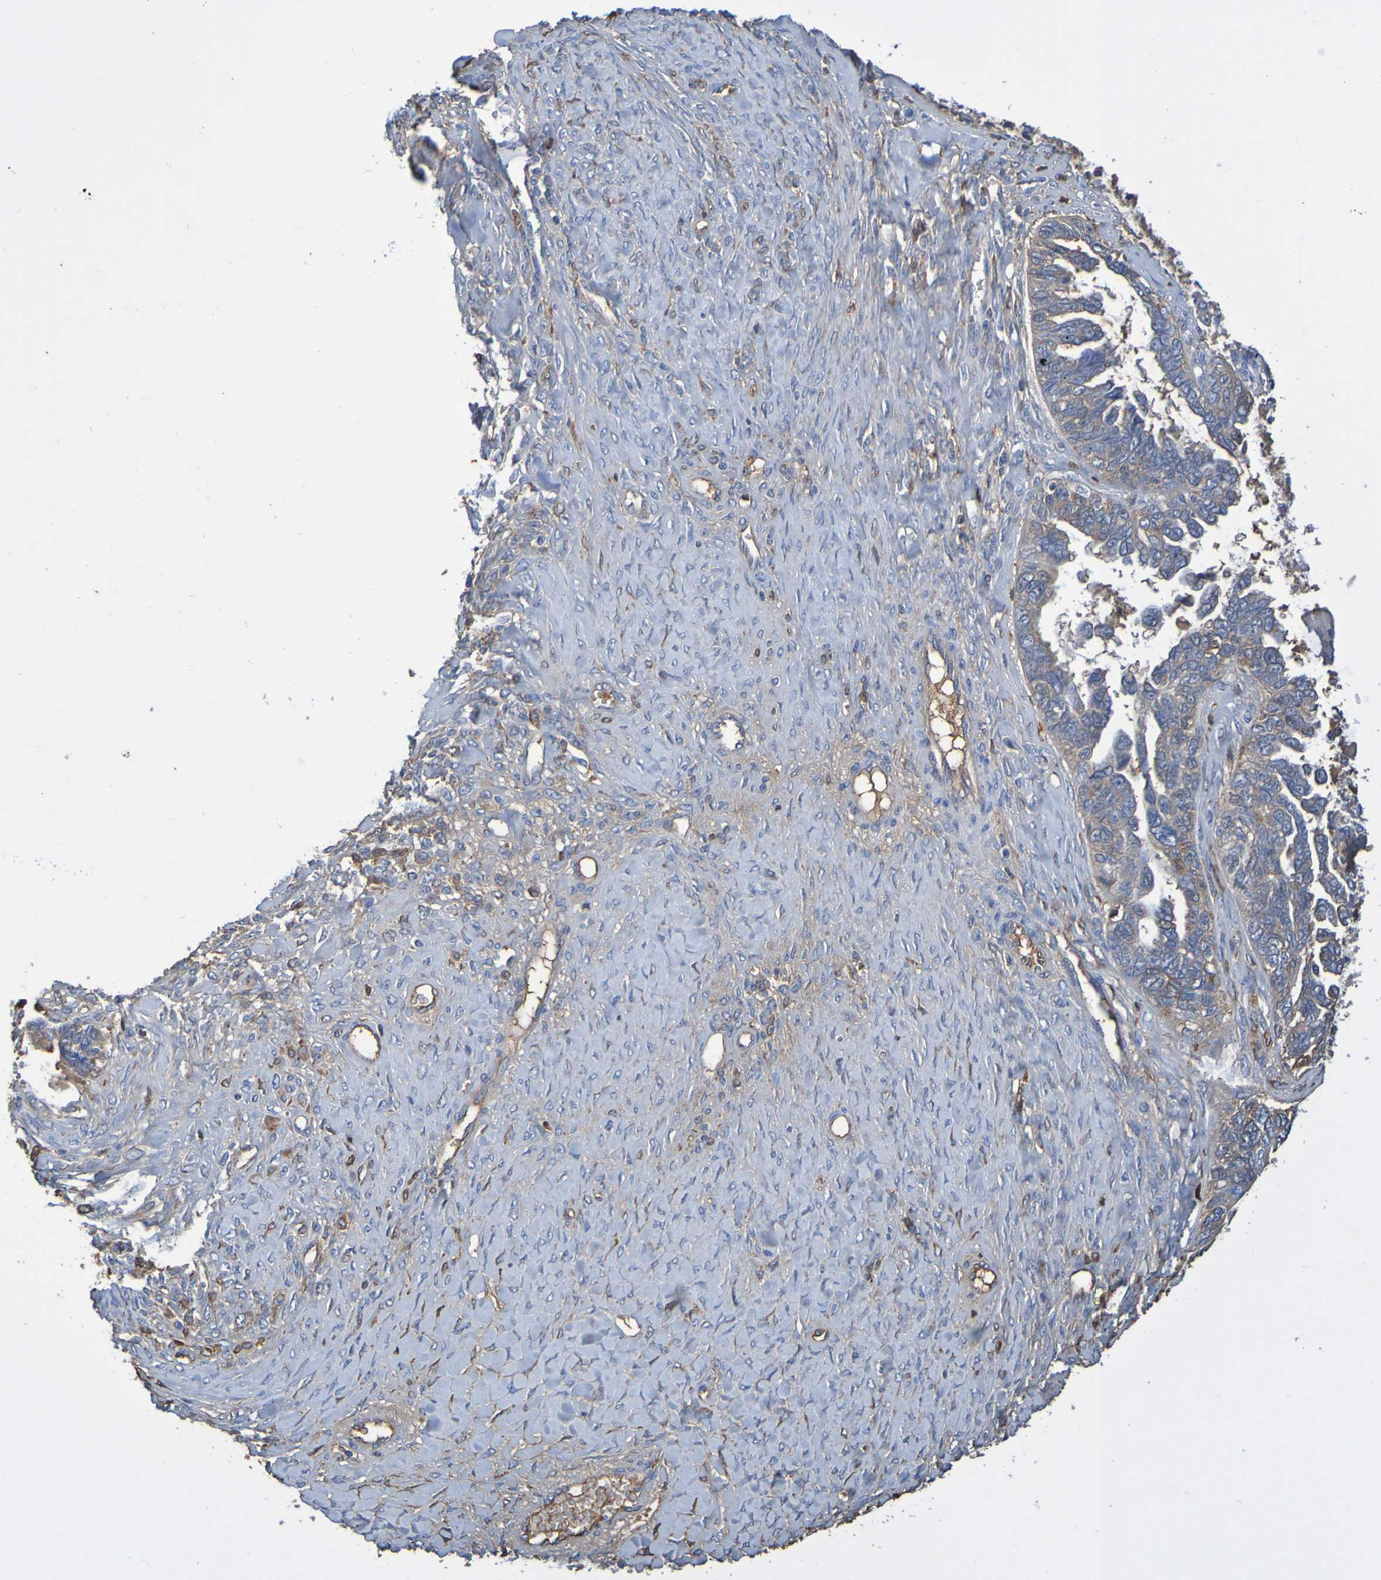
{"staining": {"intensity": "weak", "quantity": "25%-75%", "location": "cytoplasmic/membranous,nuclear"}, "tissue": "ovarian cancer", "cell_type": "Tumor cells", "image_type": "cancer", "snomed": [{"axis": "morphology", "description": "Cystadenocarcinoma, serous, NOS"}, {"axis": "topography", "description": "Ovary"}], "caption": "An immunohistochemistry histopathology image of tumor tissue is shown. Protein staining in brown highlights weak cytoplasmic/membranous and nuclear positivity in serous cystadenocarcinoma (ovarian) within tumor cells.", "gene": "GAB3", "patient": {"sex": "female", "age": 79}}